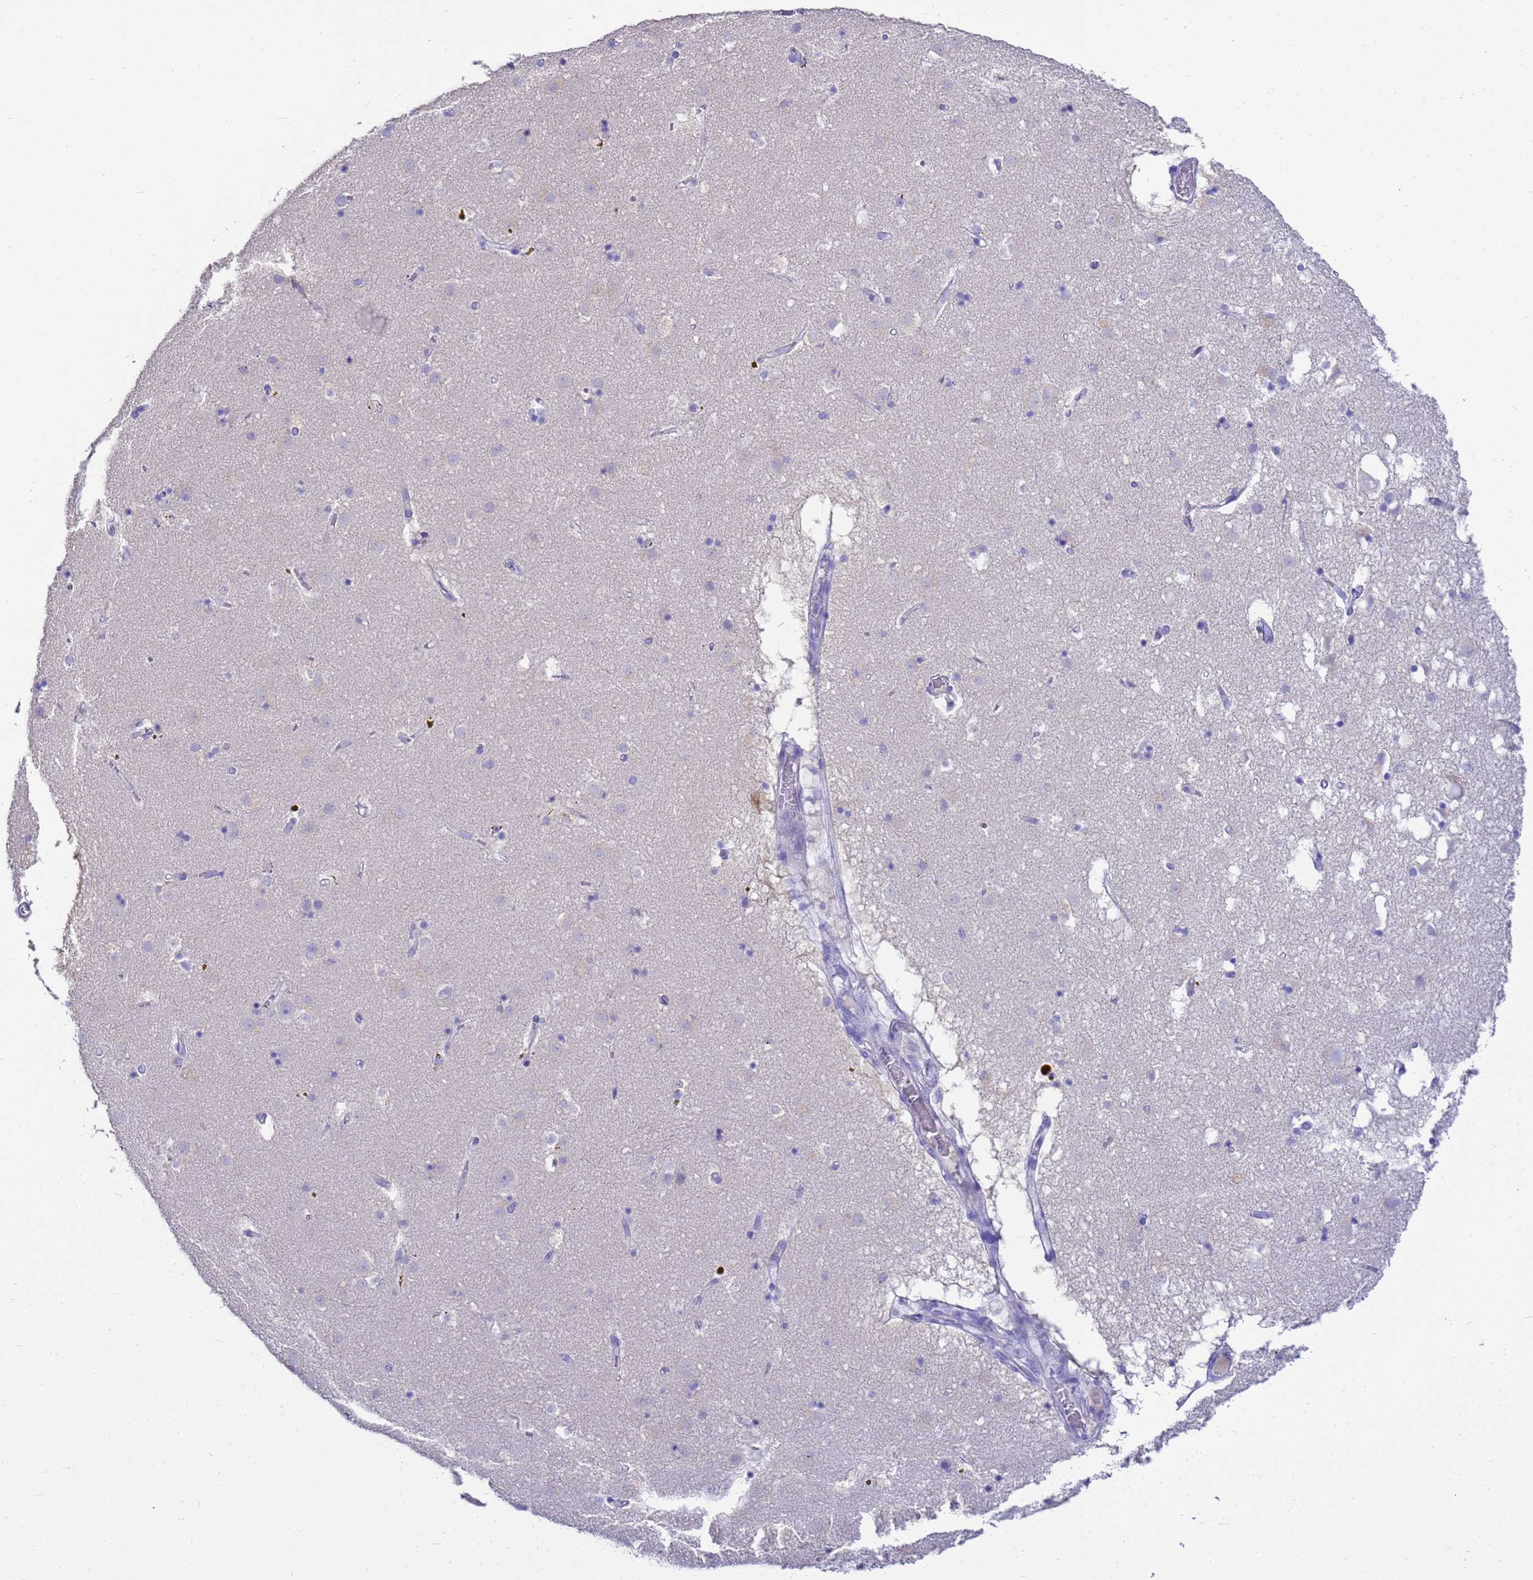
{"staining": {"intensity": "negative", "quantity": "none", "location": "none"}, "tissue": "caudate", "cell_type": "Glial cells", "image_type": "normal", "snomed": [{"axis": "morphology", "description": "Normal tissue, NOS"}, {"axis": "topography", "description": "Lateral ventricle wall"}], "caption": "Histopathology image shows no protein positivity in glial cells of normal caudate. Brightfield microscopy of immunohistochemistry stained with DAB (3,3'-diaminobenzidine) (brown) and hematoxylin (blue), captured at high magnification.", "gene": "MS4A13", "patient": {"sex": "male", "age": 70}}